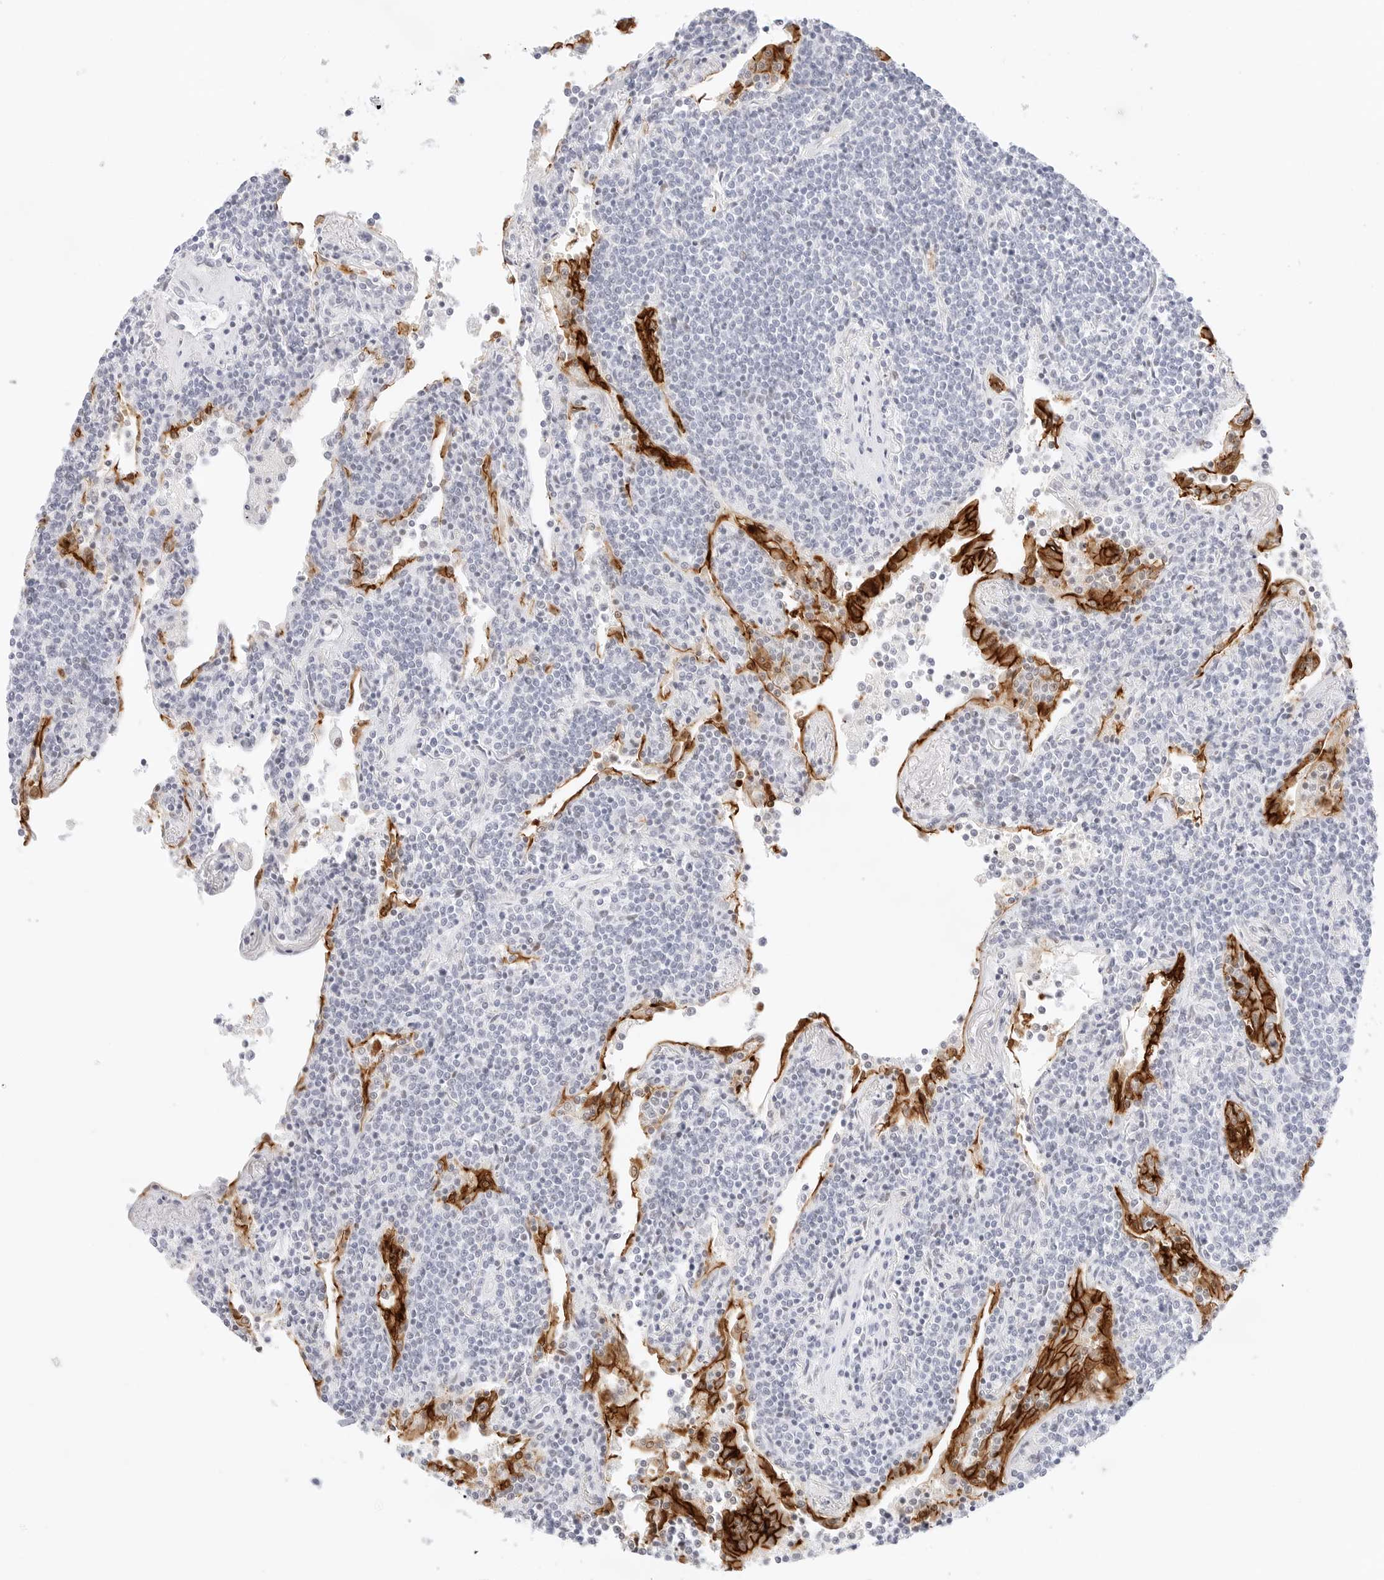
{"staining": {"intensity": "negative", "quantity": "none", "location": "none"}, "tissue": "lymphoma", "cell_type": "Tumor cells", "image_type": "cancer", "snomed": [{"axis": "morphology", "description": "Malignant lymphoma, non-Hodgkin's type, Low grade"}, {"axis": "topography", "description": "Lung"}], "caption": "Immunohistochemistry of low-grade malignant lymphoma, non-Hodgkin's type demonstrates no staining in tumor cells.", "gene": "CDH1", "patient": {"sex": "female", "age": 71}}